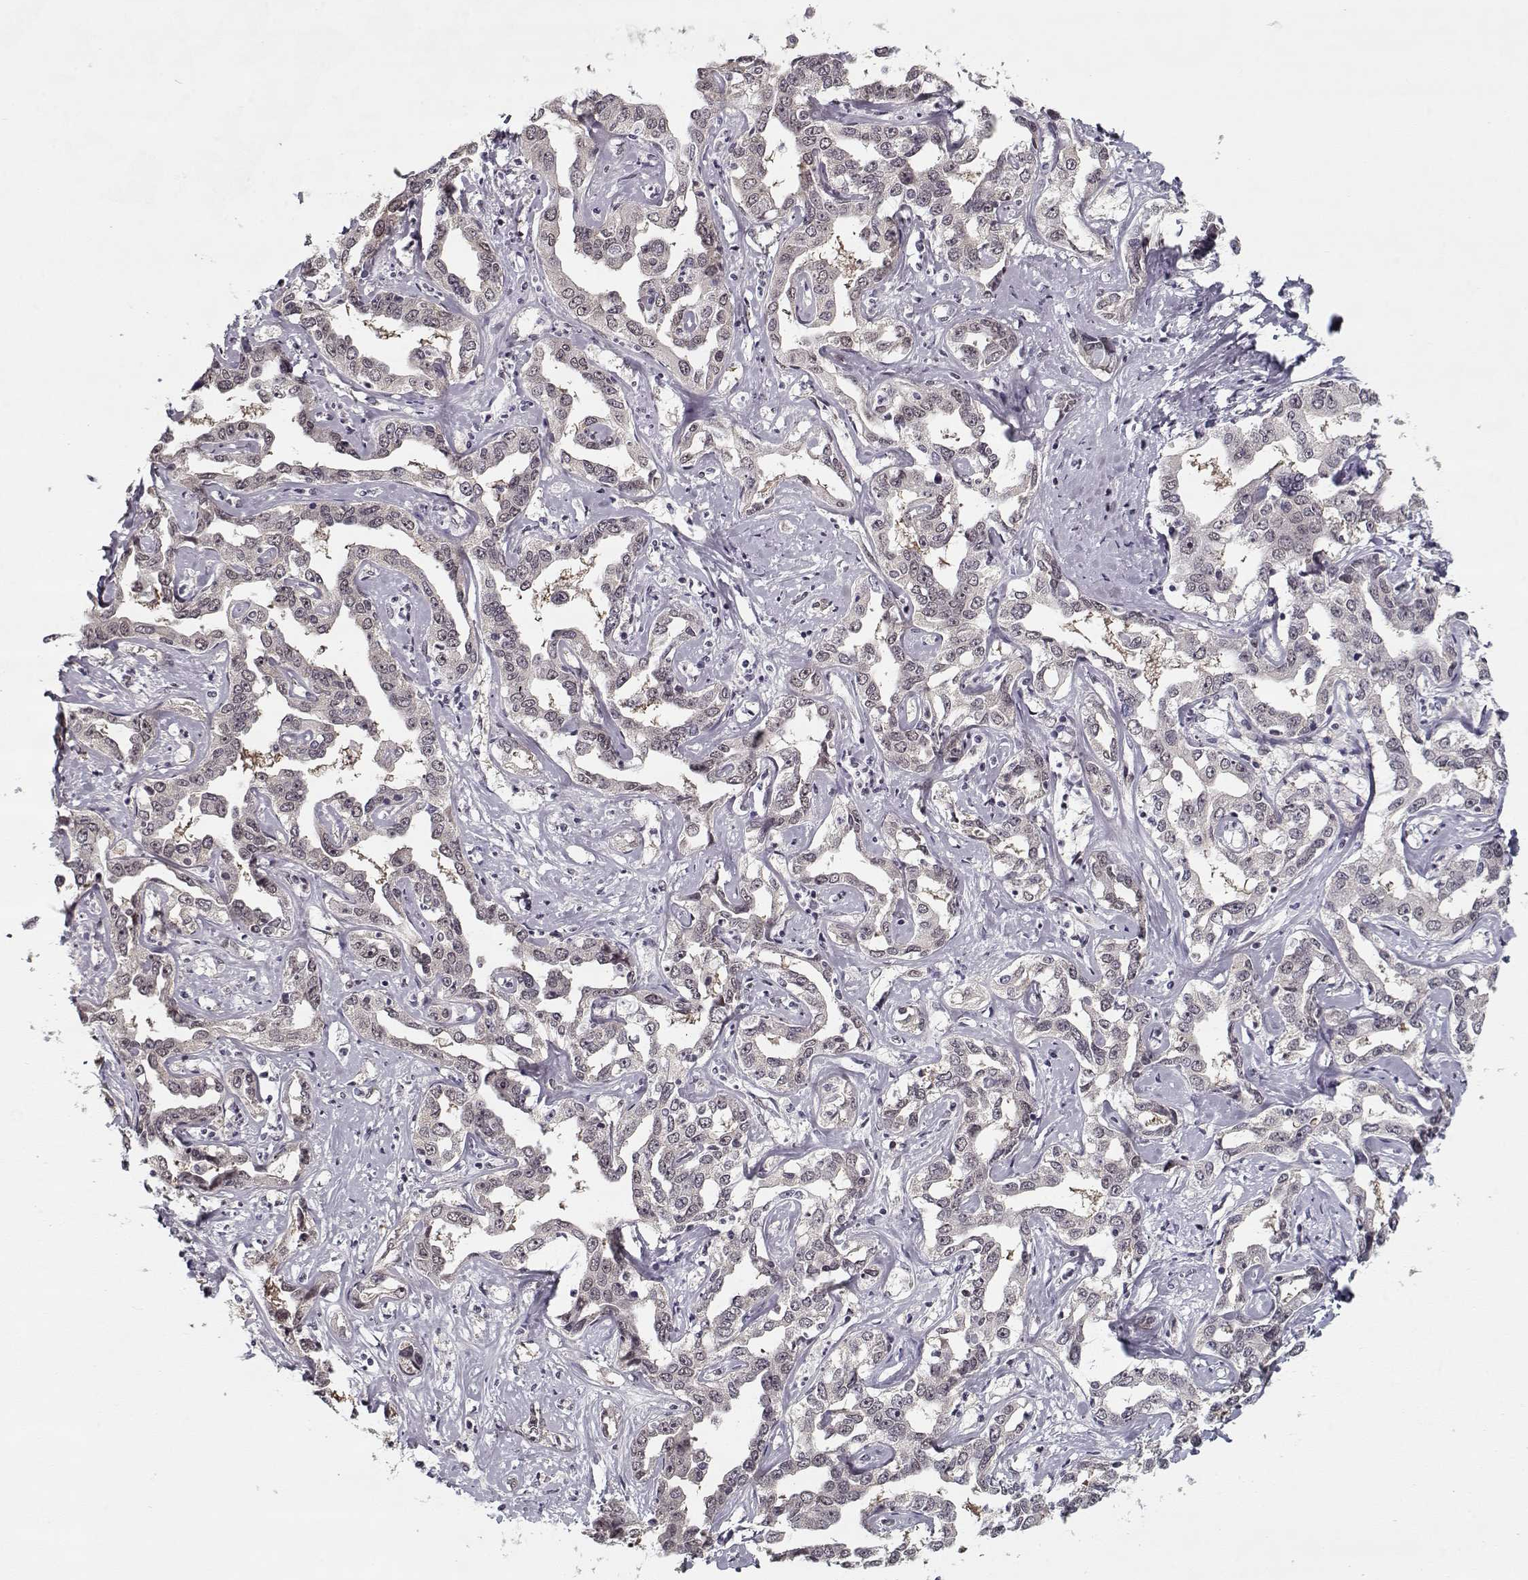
{"staining": {"intensity": "negative", "quantity": "none", "location": "none"}, "tissue": "liver cancer", "cell_type": "Tumor cells", "image_type": "cancer", "snomed": [{"axis": "morphology", "description": "Cholangiocarcinoma"}, {"axis": "topography", "description": "Liver"}], "caption": "High power microscopy photomicrograph of an immunohistochemistry image of liver cholangiocarcinoma, revealing no significant positivity in tumor cells. (IHC, brightfield microscopy, high magnification).", "gene": "TESPA1", "patient": {"sex": "male", "age": 59}}